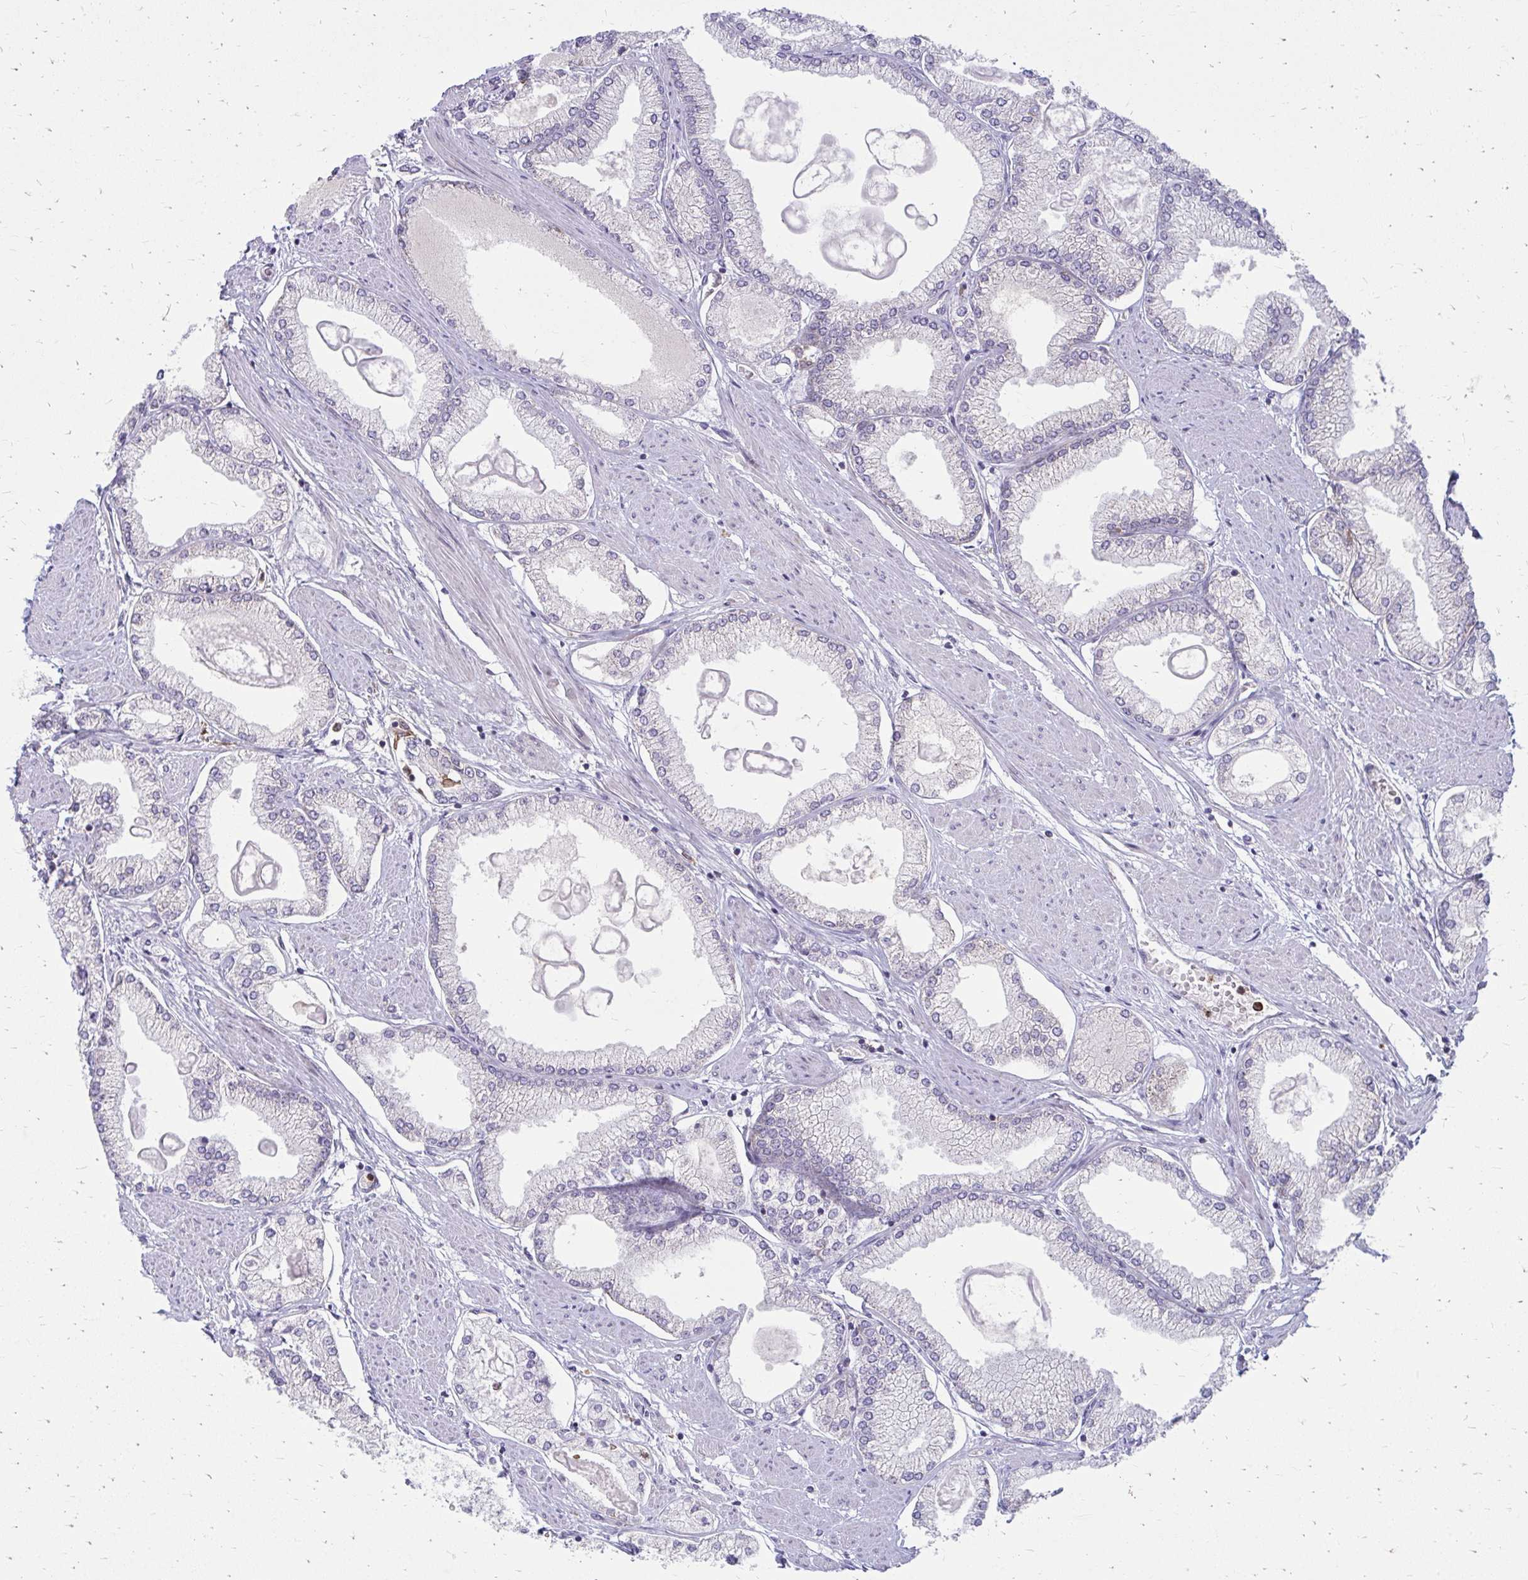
{"staining": {"intensity": "negative", "quantity": "none", "location": "none"}, "tissue": "prostate cancer", "cell_type": "Tumor cells", "image_type": "cancer", "snomed": [{"axis": "morphology", "description": "Adenocarcinoma, High grade"}, {"axis": "topography", "description": "Prostate"}], "caption": "This histopathology image is of prostate cancer (high-grade adenocarcinoma) stained with IHC to label a protein in brown with the nuclei are counter-stained blue. There is no expression in tumor cells.", "gene": "ASAP1", "patient": {"sex": "male", "age": 68}}